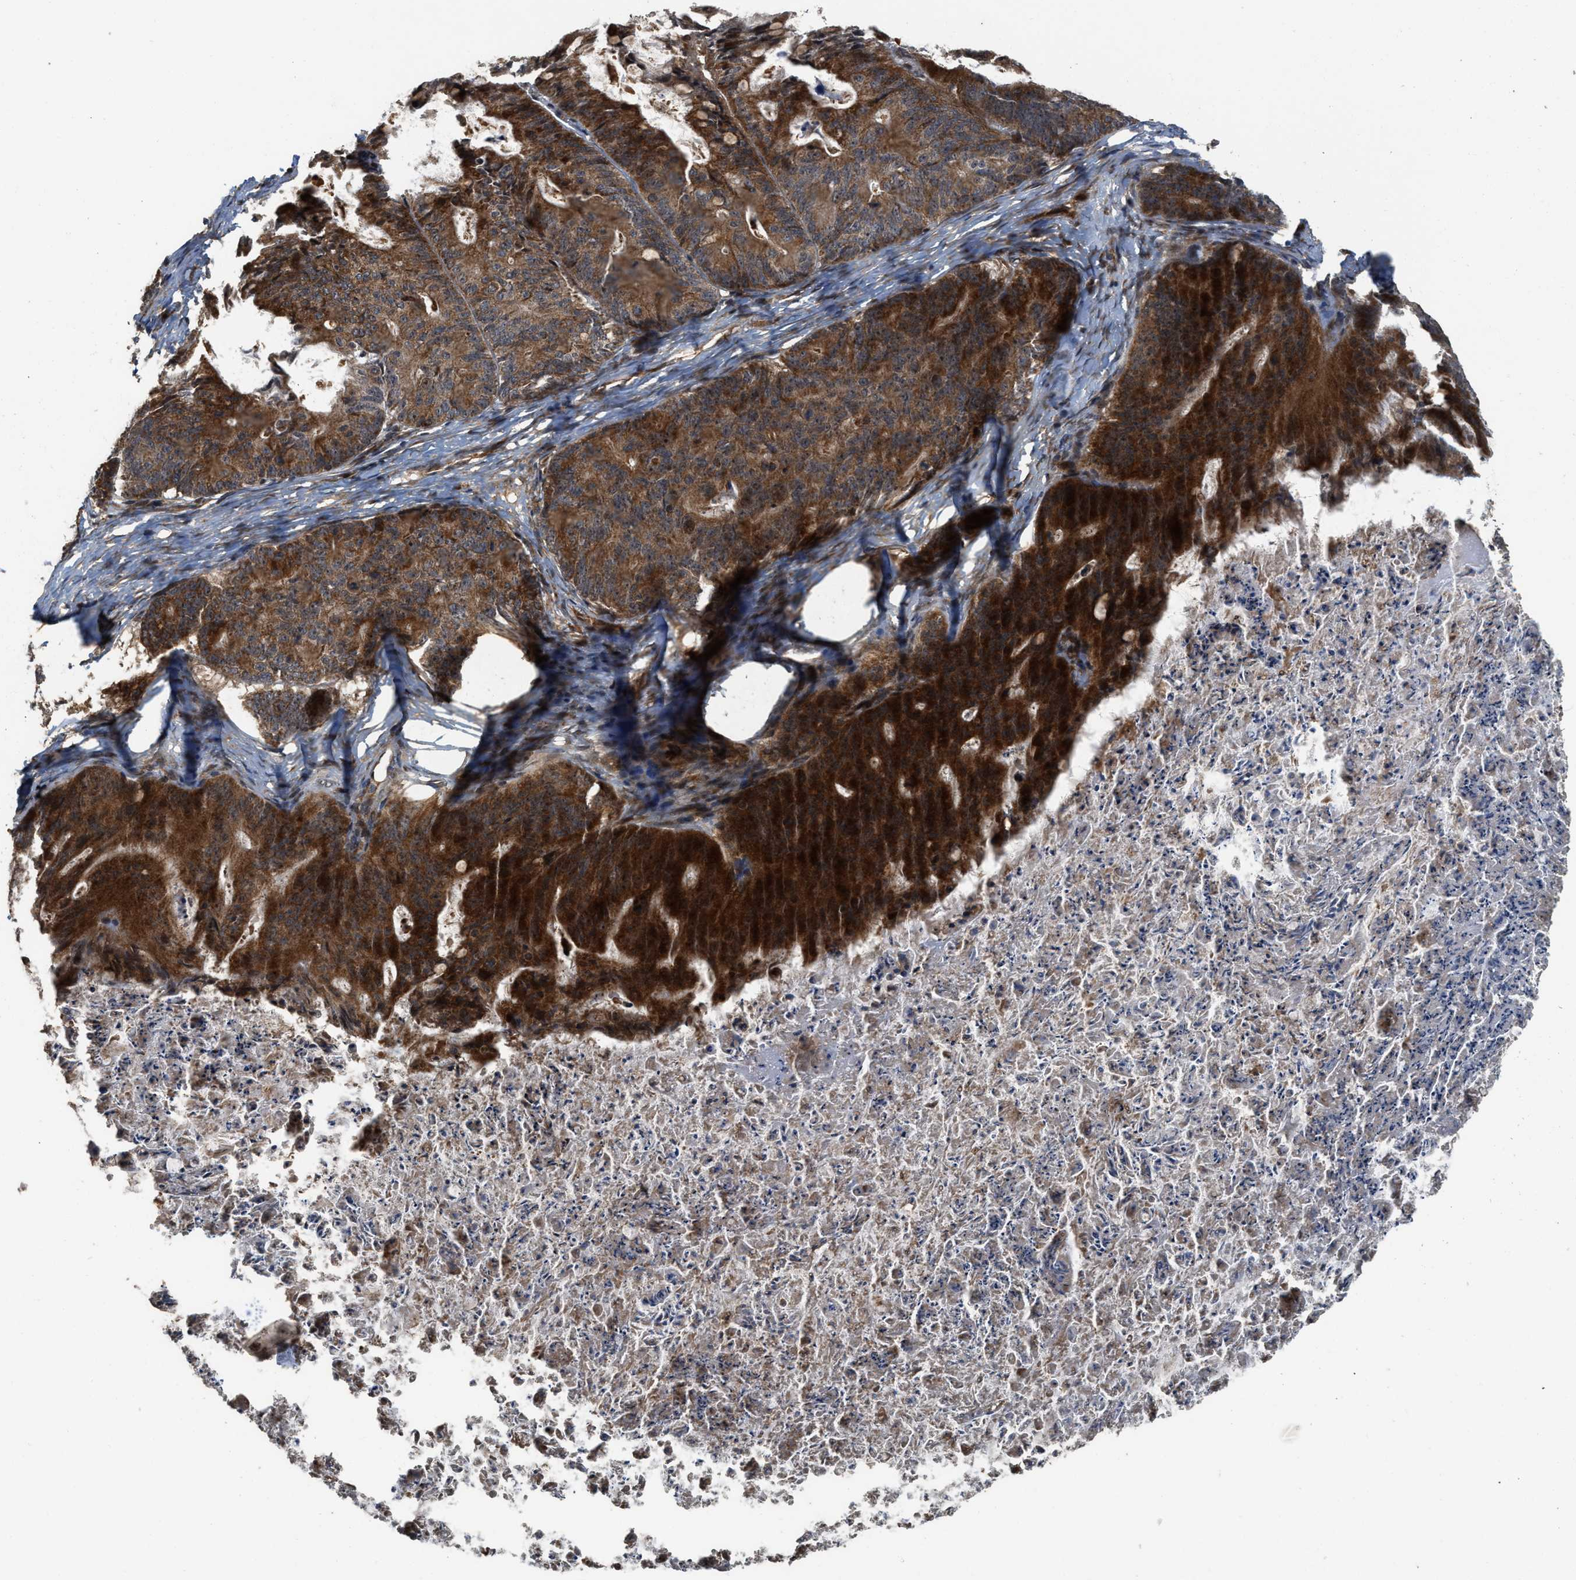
{"staining": {"intensity": "strong", "quantity": ">75%", "location": "cytoplasmic/membranous,nuclear"}, "tissue": "ovarian cancer", "cell_type": "Tumor cells", "image_type": "cancer", "snomed": [{"axis": "morphology", "description": "Cystadenocarcinoma, mucinous, NOS"}, {"axis": "topography", "description": "Ovary"}], "caption": "Immunohistochemical staining of ovarian mucinous cystadenocarcinoma displays high levels of strong cytoplasmic/membranous and nuclear protein staining in approximately >75% of tumor cells.", "gene": "ELP2", "patient": {"sex": "female", "age": 36}}